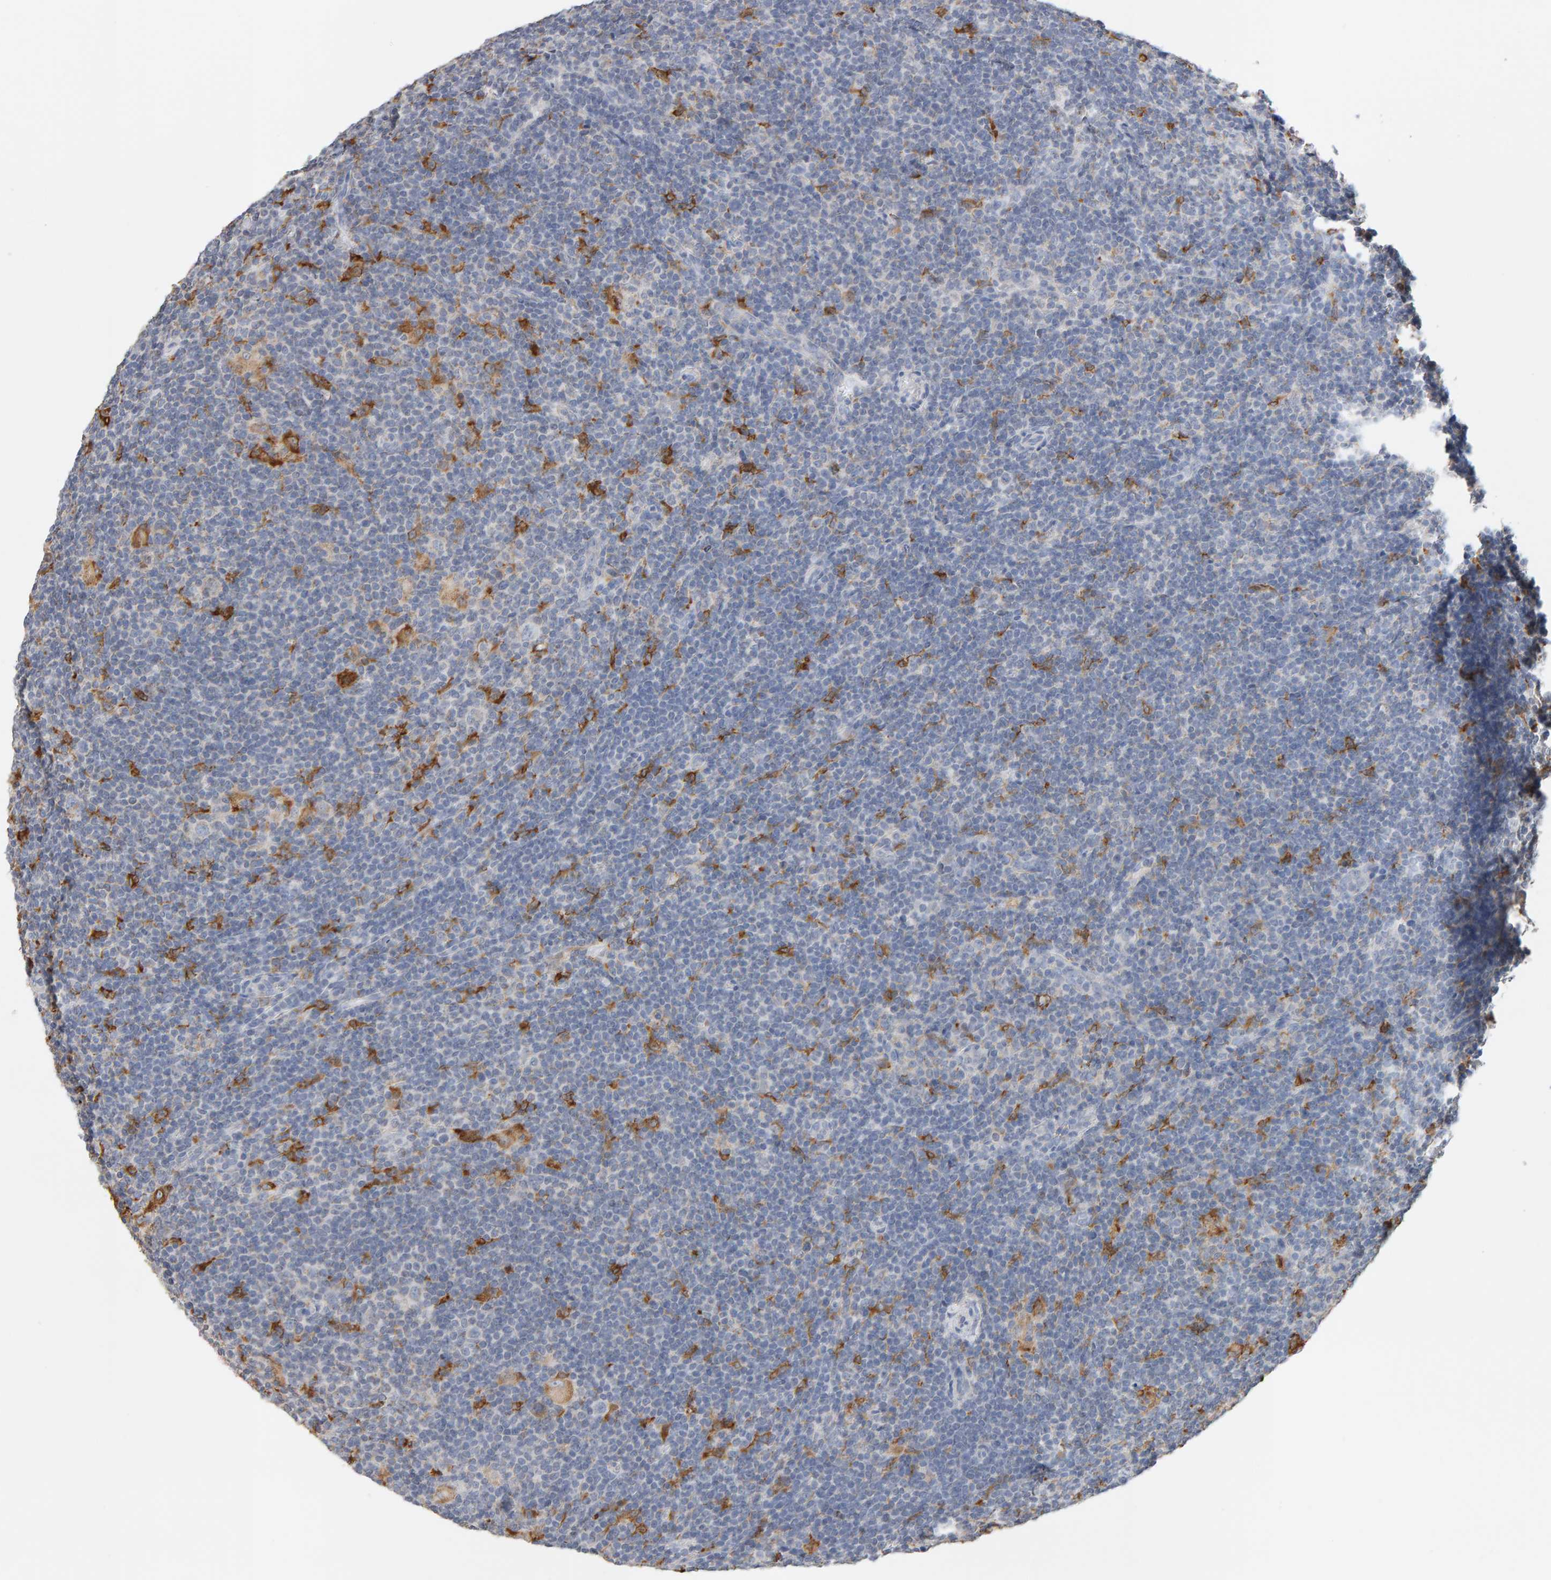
{"staining": {"intensity": "negative", "quantity": "none", "location": "none"}, "tissue": "lymphoma", "cell_type": "Tumor cells", "image_type": "cancer", "snomed": [{"axis": "morphology", "description": "Hodgkin's disease, NOS"}, {"axis": "topography", "description": "Lymph node"}], "caption": "The IHC histopathology image has no significant expression in tumor cells of lymphoma tissue.", "gene": "SGPL1", "patient": {"sex": "female", "age": 57}}